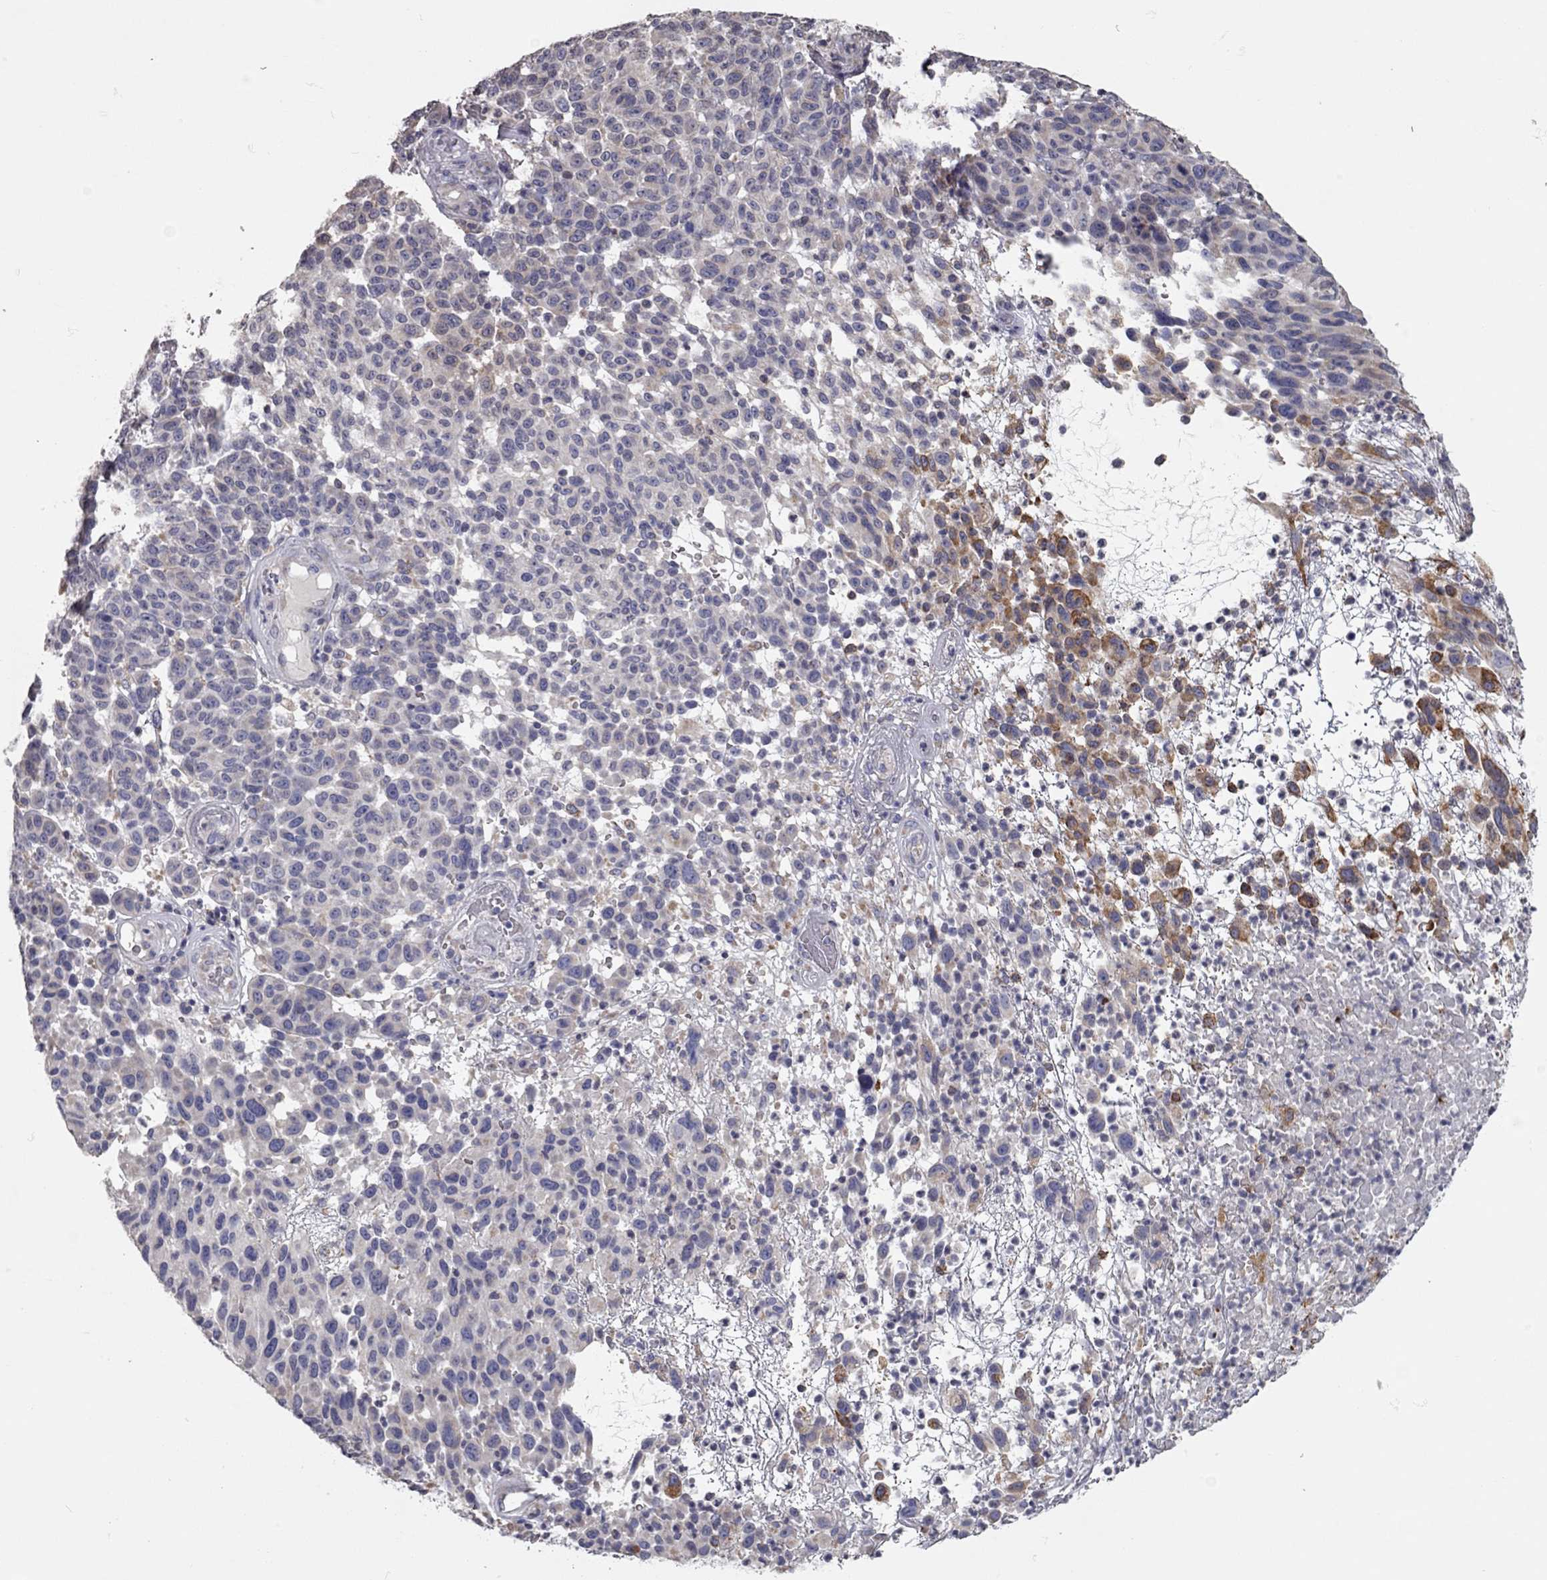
{"staining": {"intensity": "negative", "quantity": "none", "location": "none"}, "tissue": "melanoma", "cell_type": "Tumor cells", "image_type": "cancer", "snomed": [{"axis": "morphology", "description": "Malignant melanoma, NOS"}, {"axis": "topography", "description": "Skin"}], "caption": "Human malignant melanoma stained for a protein using immunohistochemistry demonstrates no positivity in tumor cells.", "gene": "XAGE2", "patient": {"sex": "male", "age": 59}}